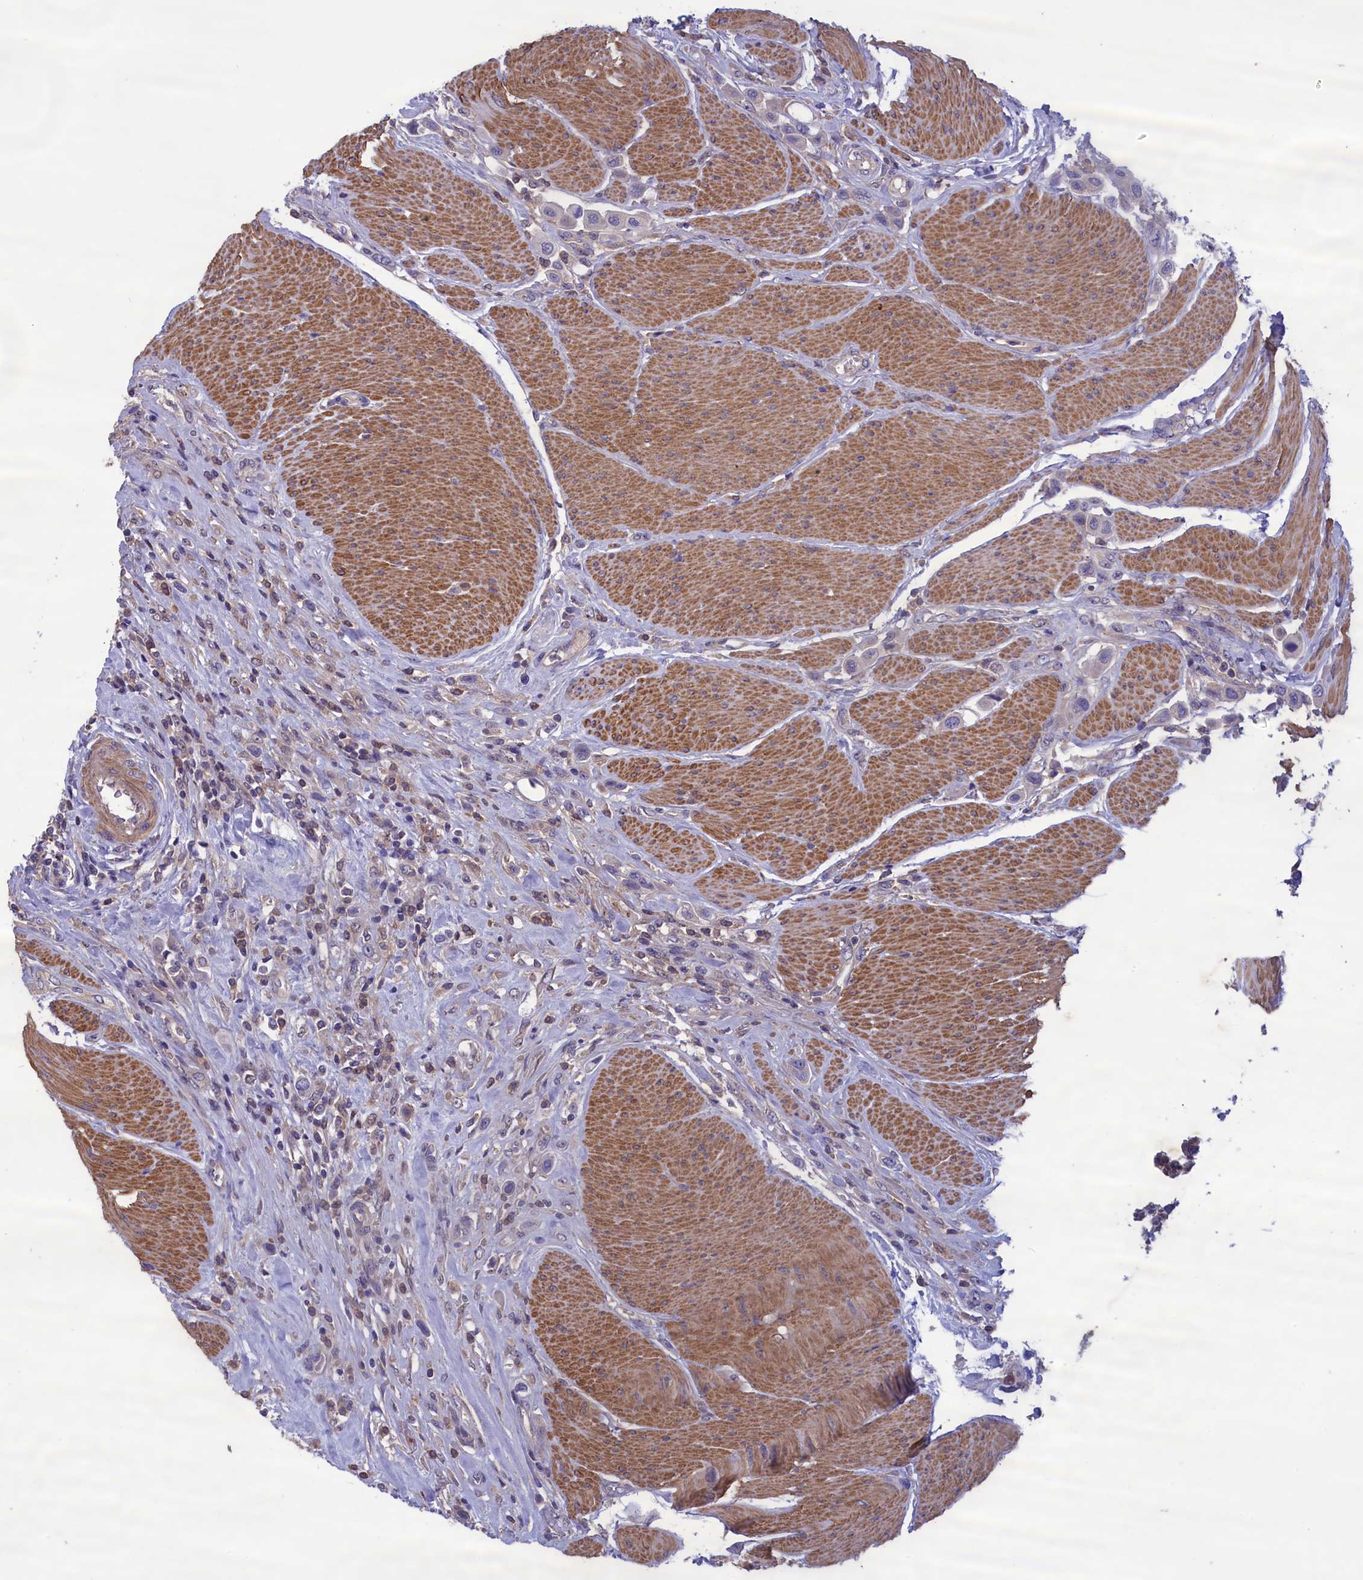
{"staining": {"intensity": "negative", "quantity": "none", "location": "none"}, "tissue": "urothelial cancer", "cell_type": "Tumor cells", "image_type": "cancer", "snomed": [{"axis": "morphology", "description": "Urothelial carcinoma, High grade"}, {"axis": "topography", "description": "Urinary bladder"}], "caption": "This image is of urothelial carcinoma (high-grade) stained with immunohistochemistry (IHC) to label a protein in brown with the nuclei are counter-stained blue. There is no staining in tumor cells. (Brightfield microscopy of DAB immunohistochemistry (IHC) at high magnification).", "gene": "AMDHD2", "patient": {"sex": "male", "age": 50}}